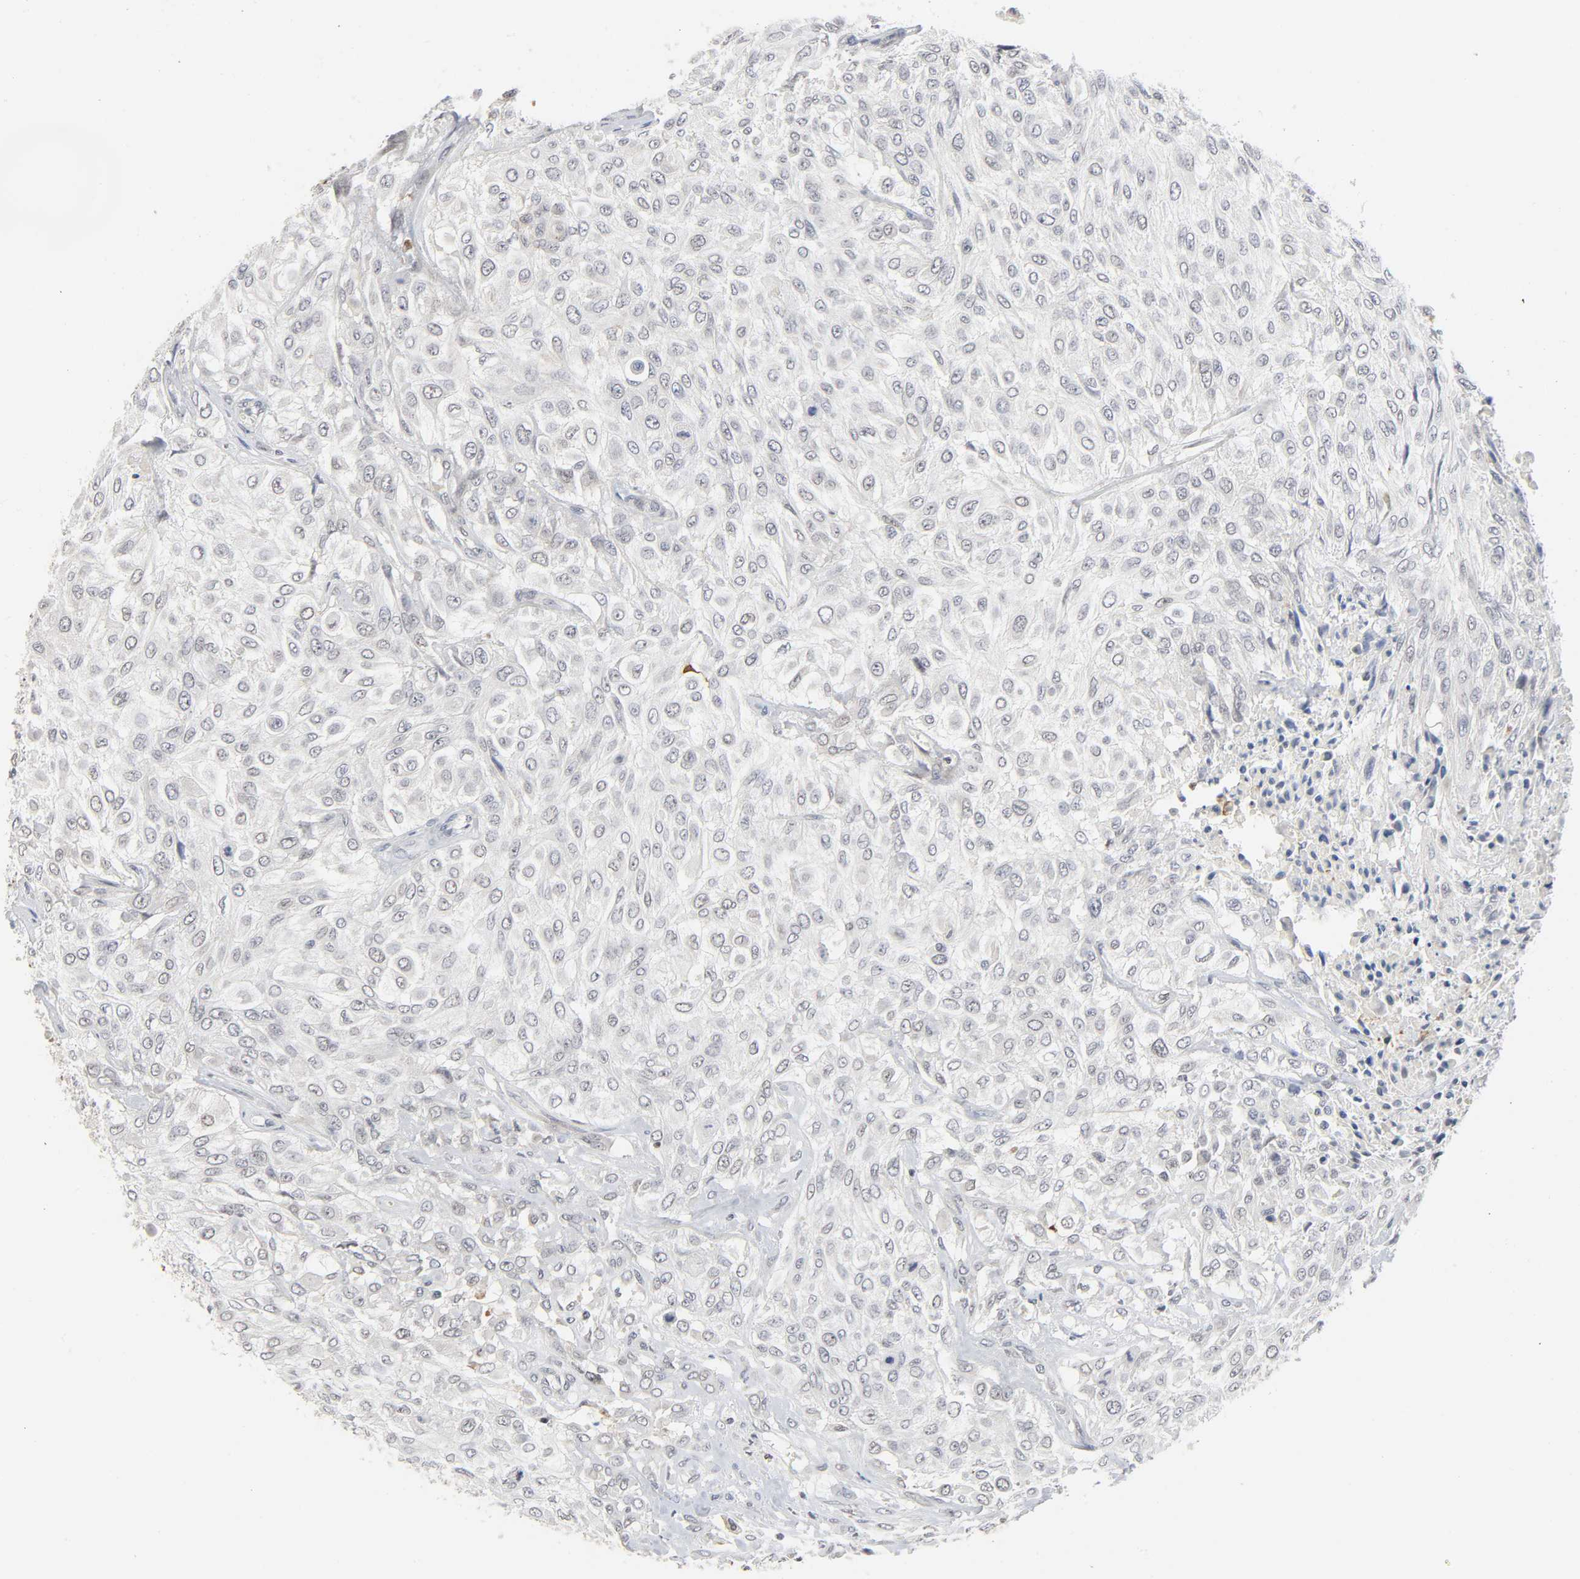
{"staining": {"intensity": "negative", "quantity": "none", "location": "none"}, "tissue": "urothelial cancer", "cell_type": "Tumor cells", "image_type": "cancer", "snomed": [{"axis": "morphology", "description": "Urothelial carcinoma, High grade"}, {"axis": "topography", "description": "Urinary bladder"}], "caption": "This is an immunohistochemistry (IHC) micrograph of human urothelial cancer. There is no expression in tumor cells.", "gene": "KAT2B", "patient": {"sex": "male", "age": 57}}